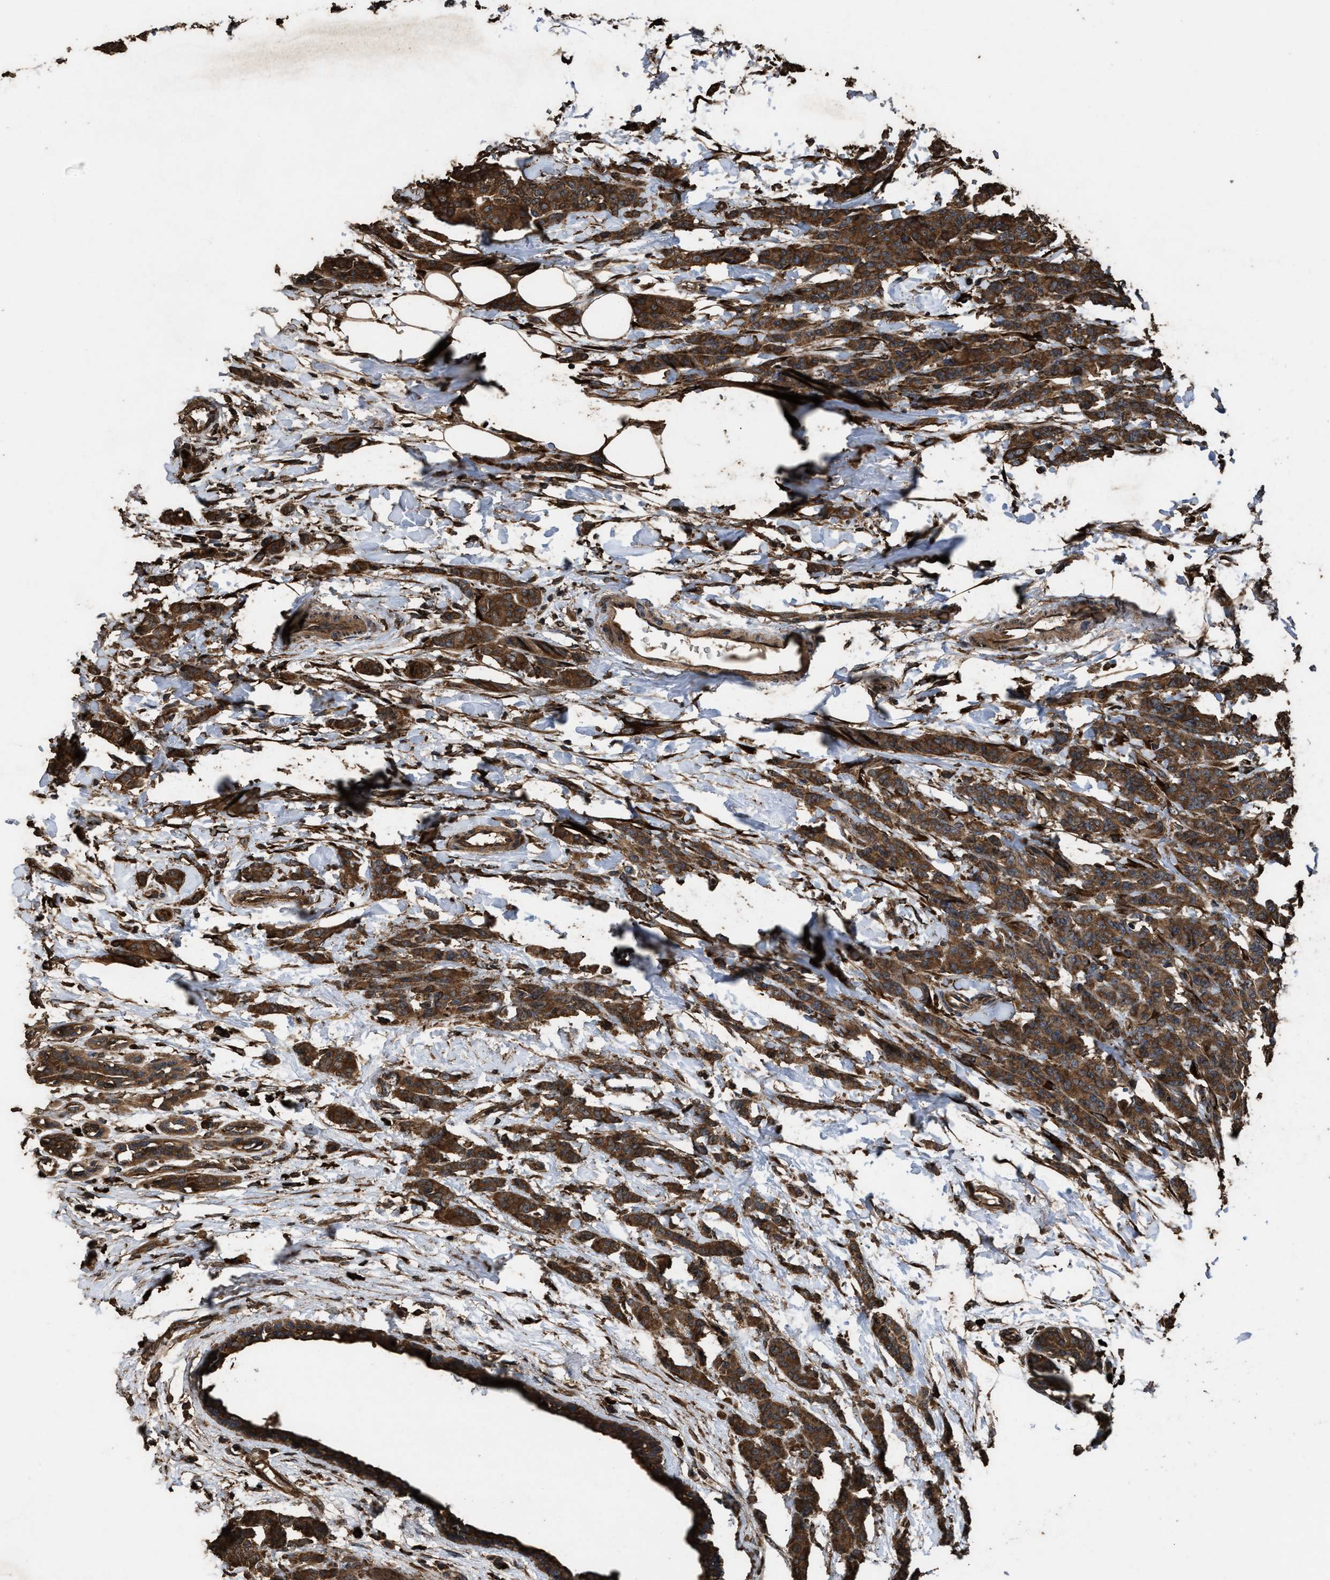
{"staining": {"intensity": "strong", "quantity": ">75%", "location": "cytoplasmic/membranous"}, "tissue": "breast cancer", "cell_type": "Tumor cells", "image_type": "cancer", "snomed": [{"axis": "morphology", "description": "Normal tissue, NOS"}, {"axis": "morphology", "description": "Duct carcinoma"}, {"axis": "topography", "description": "Breast"}], "caption": "A histopathology image of breast cancer stained for a protein shows strong cytoplasmic/membranous brown staining in tumor cells.", "gene": "ZMYND19", "patient": {"sex": "female", "age": 40}}